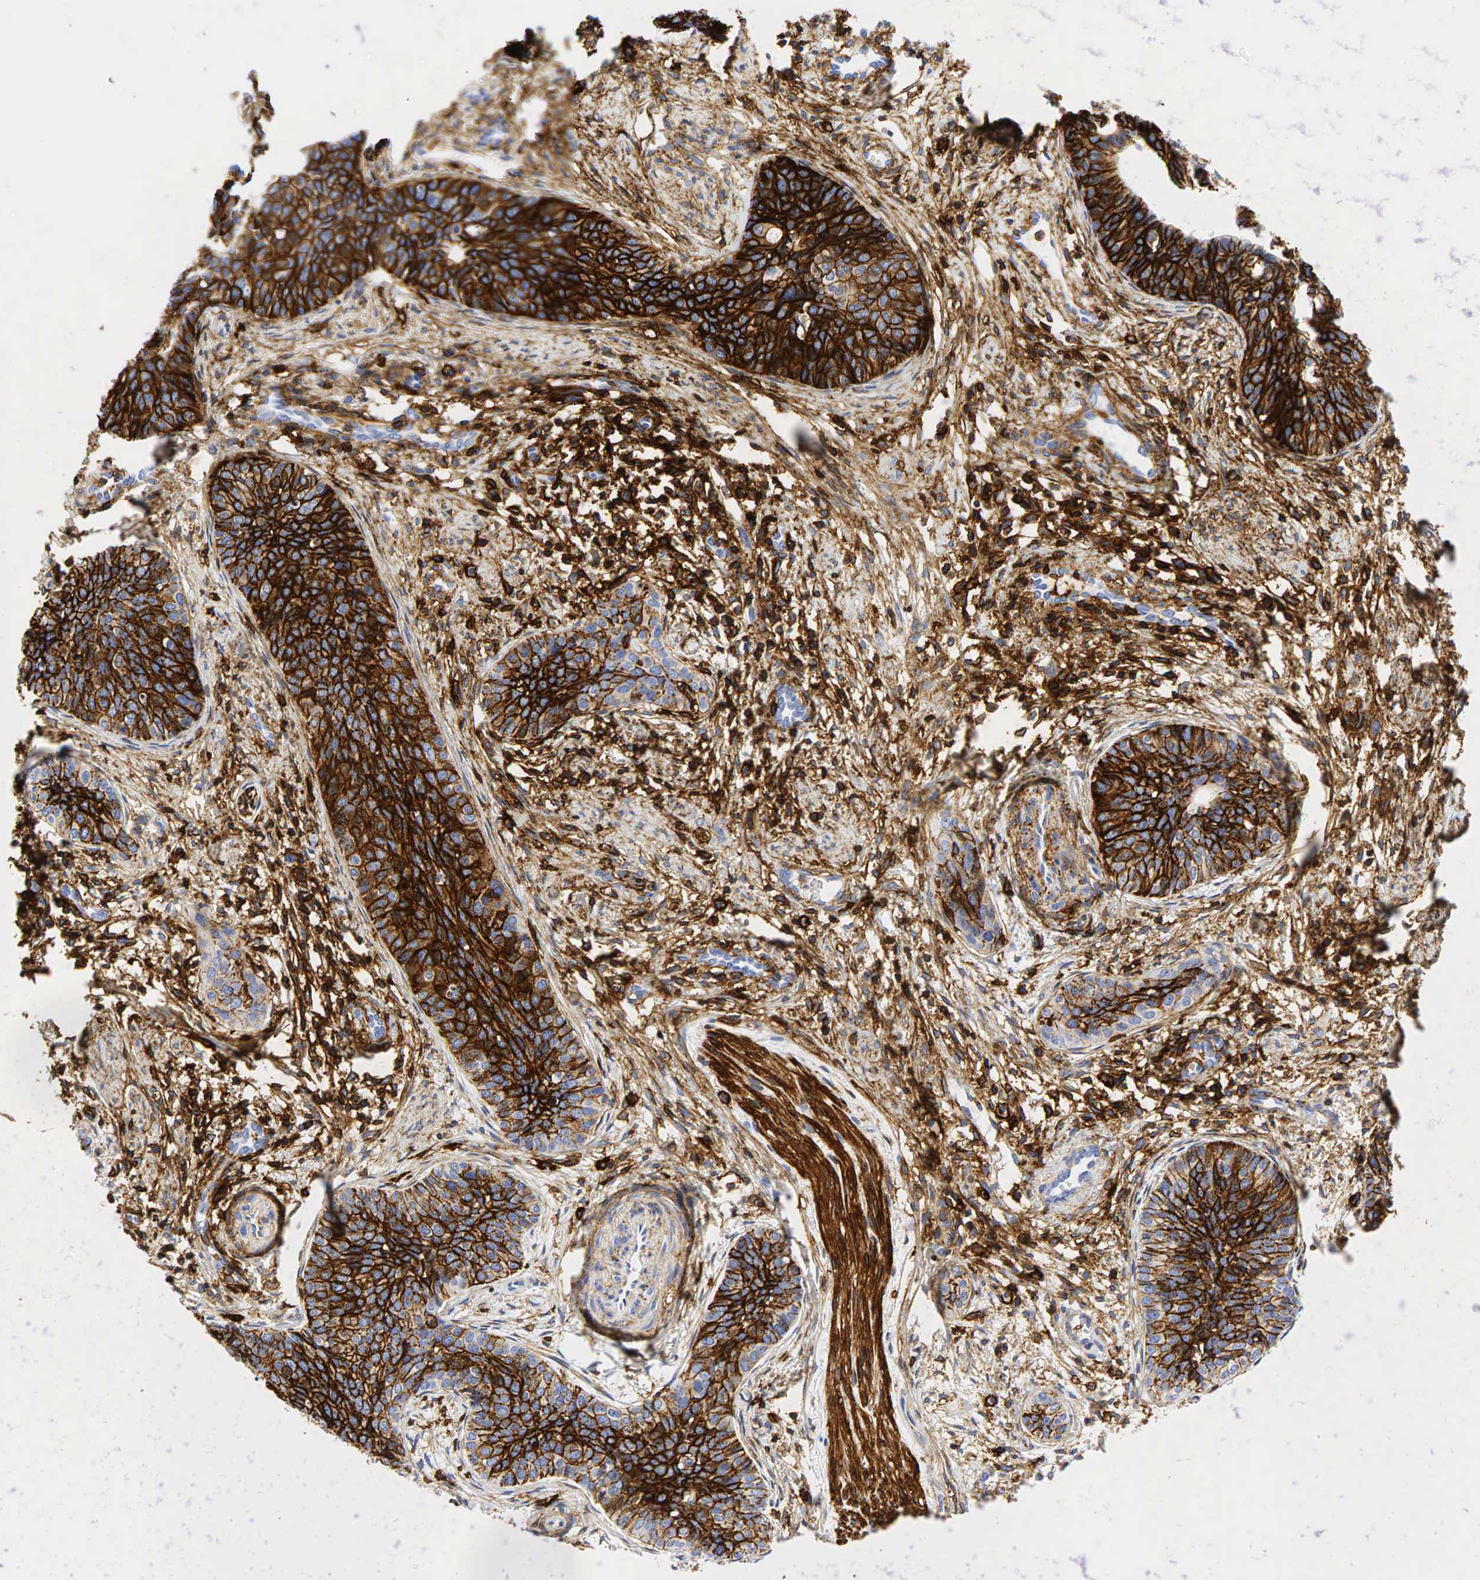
{"staining": {"intensity": "strong", "quantity": ">75%", "location": "cytoplasmic/membranous"}, "tissue": "cervical cancer", "cell_type": "Tumor cells", "image_type": "cancer", "snomed": [{"axis": "morphology", "description": "Squamous cell carcinoma, NOS"}, {"axis": "topography", "description": "Cervix"}], "caption": "Protein expression by IHC reveals strong cytoplasmic/membranous positivity in approximately >75% of tumor cells in cervical cancer.", "gene": "CD44", "patient": {"sex": "female", "age": 34}}